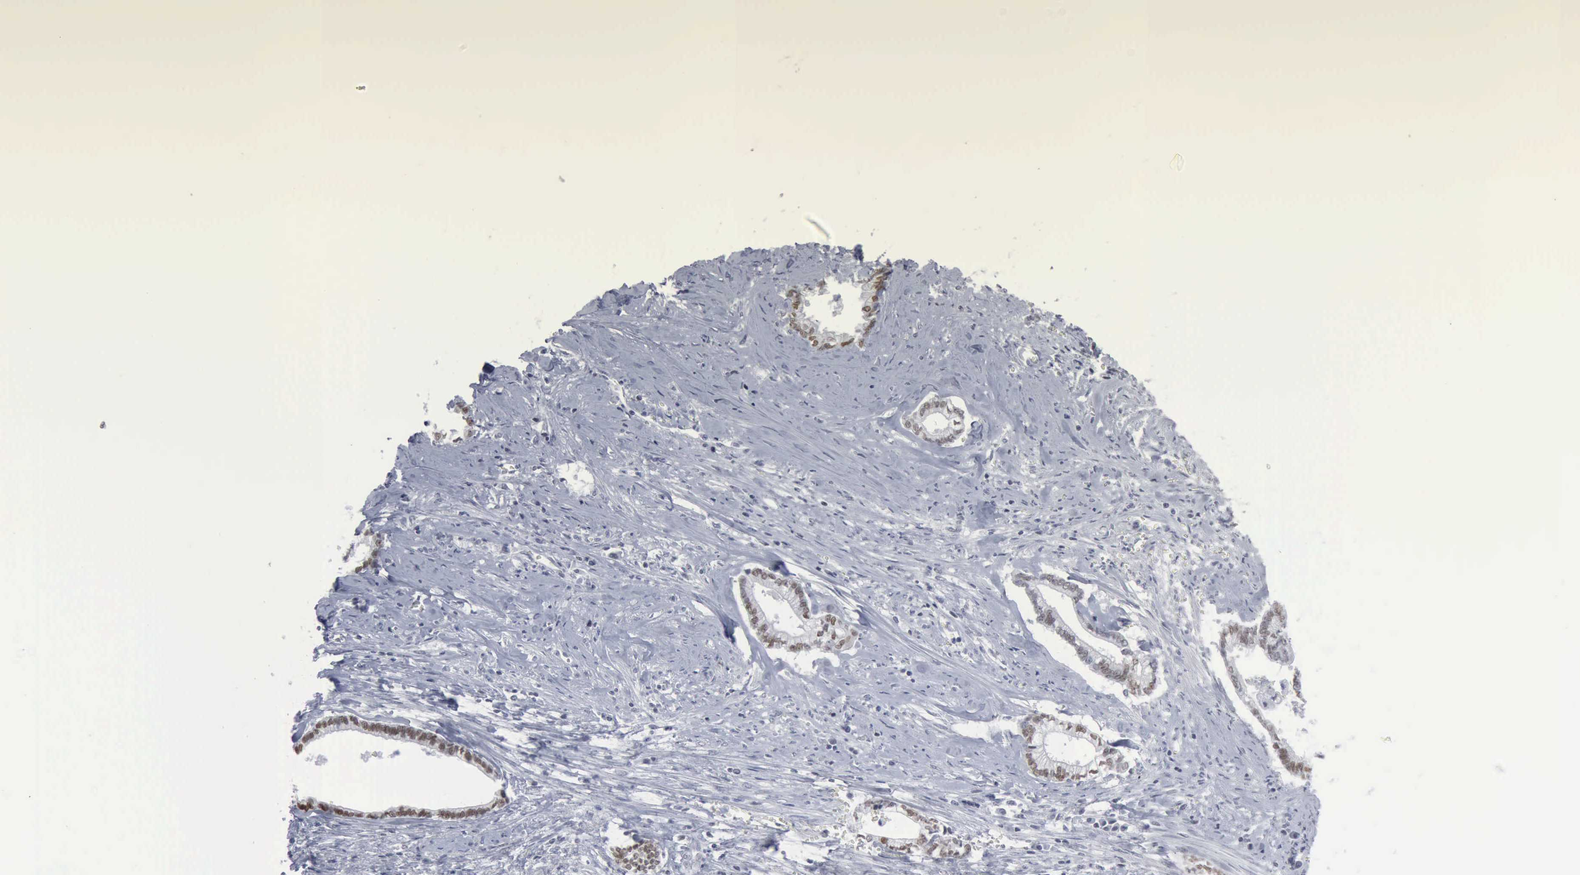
{"staining": {"intensity": "moderate", "quantity": ">75%", "location": "nuclear"}, "tissue": "liver cancer", "cell_type": "Tumor cells", "image_type": "cancer", "snomed": [{"axis": "morphology", "description": "Cholangiocarcinoma"}, {"axis": "topography", "description": "Liver"}], "caption": "DAB immunohistochemical staining of human liver cancer (cholangiocarcinoma) exhibits moderate nuclear protein positivity in approximately >75% of tumor cells.", "gene": "XPA", "patient": {"sex": "male", "age": 57}}